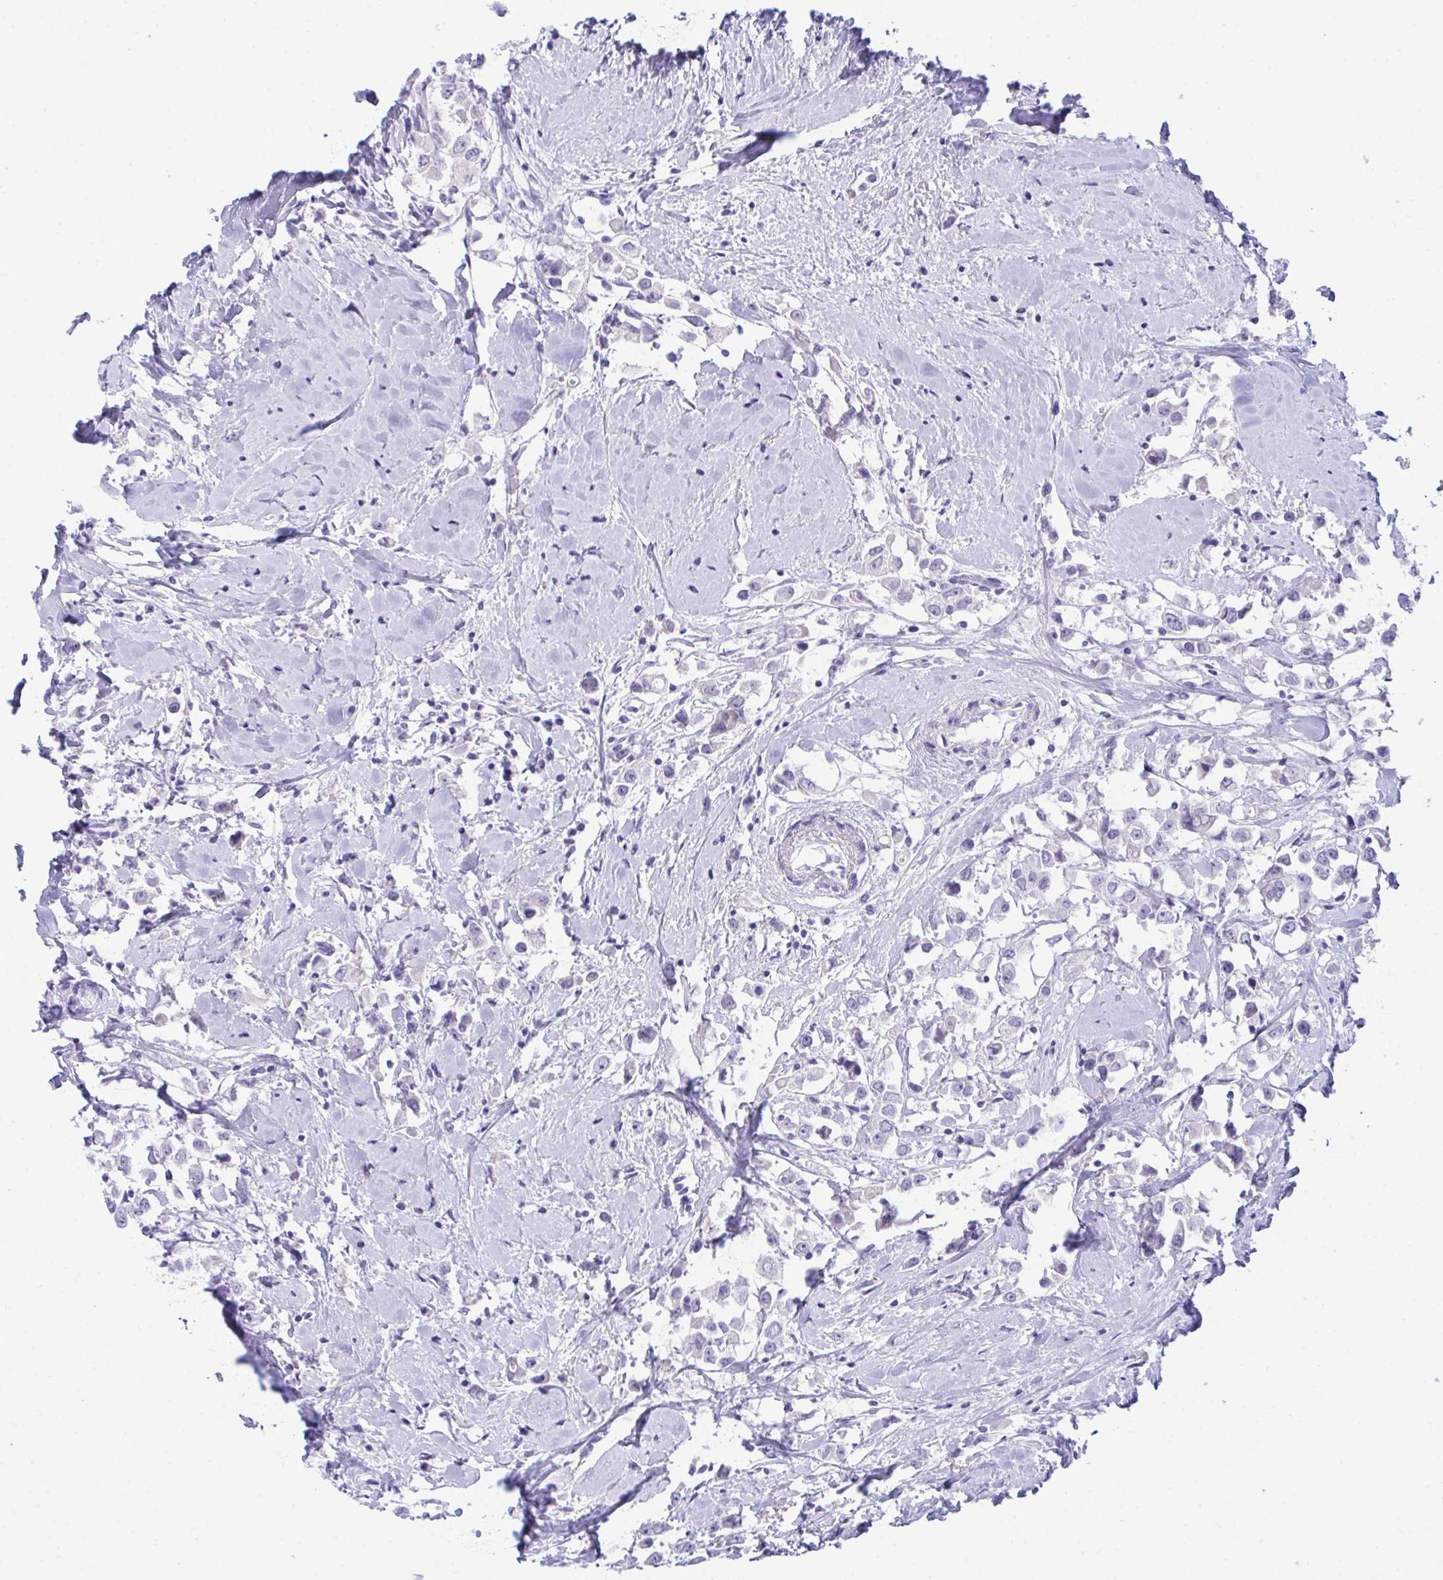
{"staining": {"intensity": "negative", "quantity": "none", "location": "none"}, "tissue": "breast cancer", "cell_type": "Tumor cells", "image_type": "cancer", "snomed": [{"axis": "morphology", "description": "Duct carcinoma"}, {"axis": "topography", "description": "Breast"}], "caption": "Immunohistochemical staining of human breast cancer demonstrates no significant expression in tumor cells.", "gene": "GLB1L2", "patient": {"sex": "female", "age": 61}}